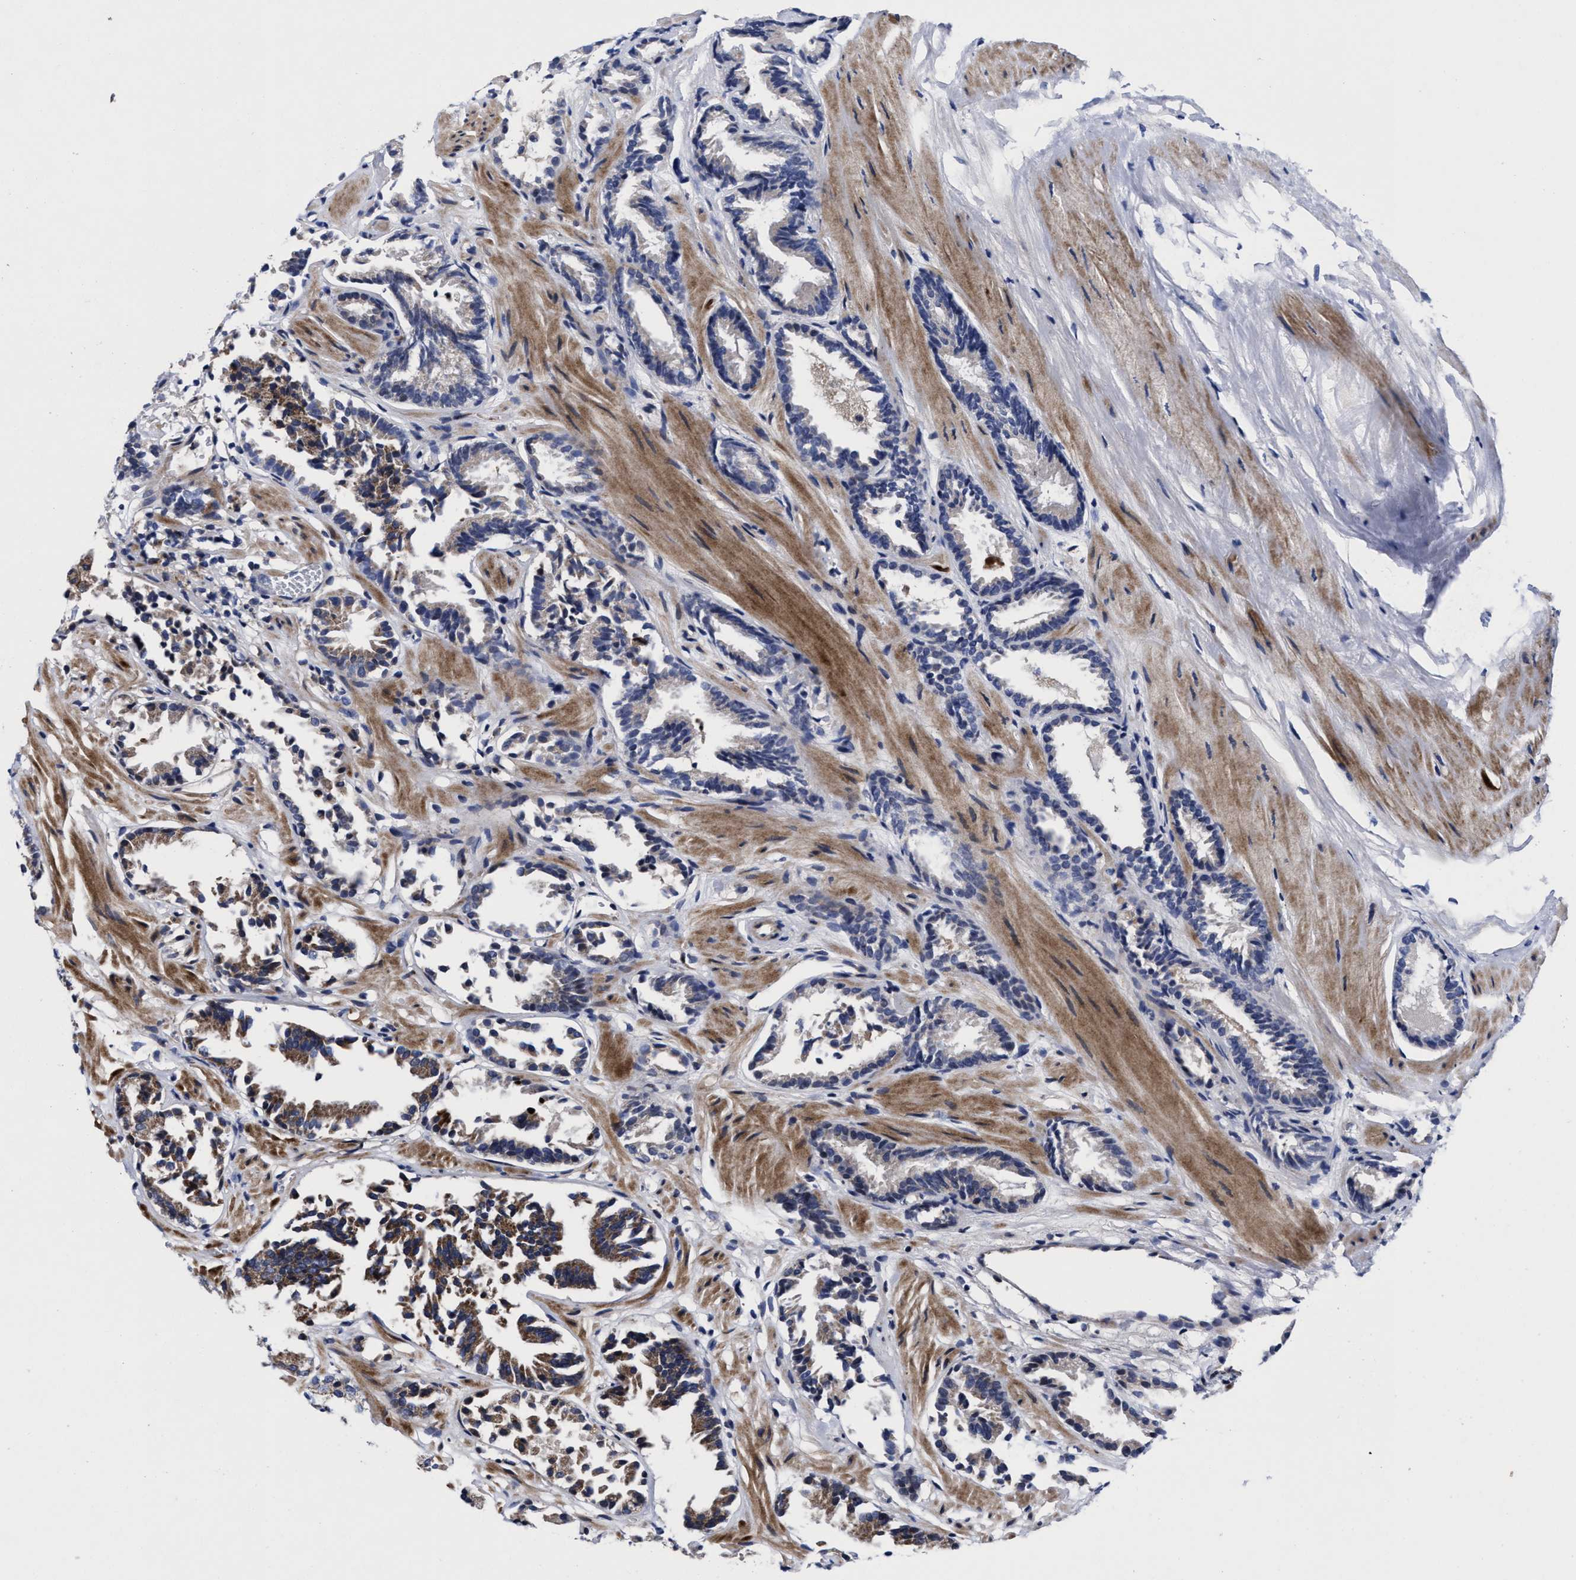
{"staining": {"intensity": "moderate", "quantity": "<25%", "location": "cytoplasmic/membranous"}, "tissue": "prostate cancer", "cell_type": "Tumor cells", "image_type": "cancer", "snomed": [{"axis": "morphology", "description": "Adenocarcinoma, Low grade"}, {"axis": "topography", "description": "Prostate"}], "caption": "Prostate adenocarcinoma (low-grade) stained for a protein exhibits moderate cytoplasmic/membranous positivity in tumor cells.", "gene": "MRPL50", "patient": {"sex": "male", "age": 51}}